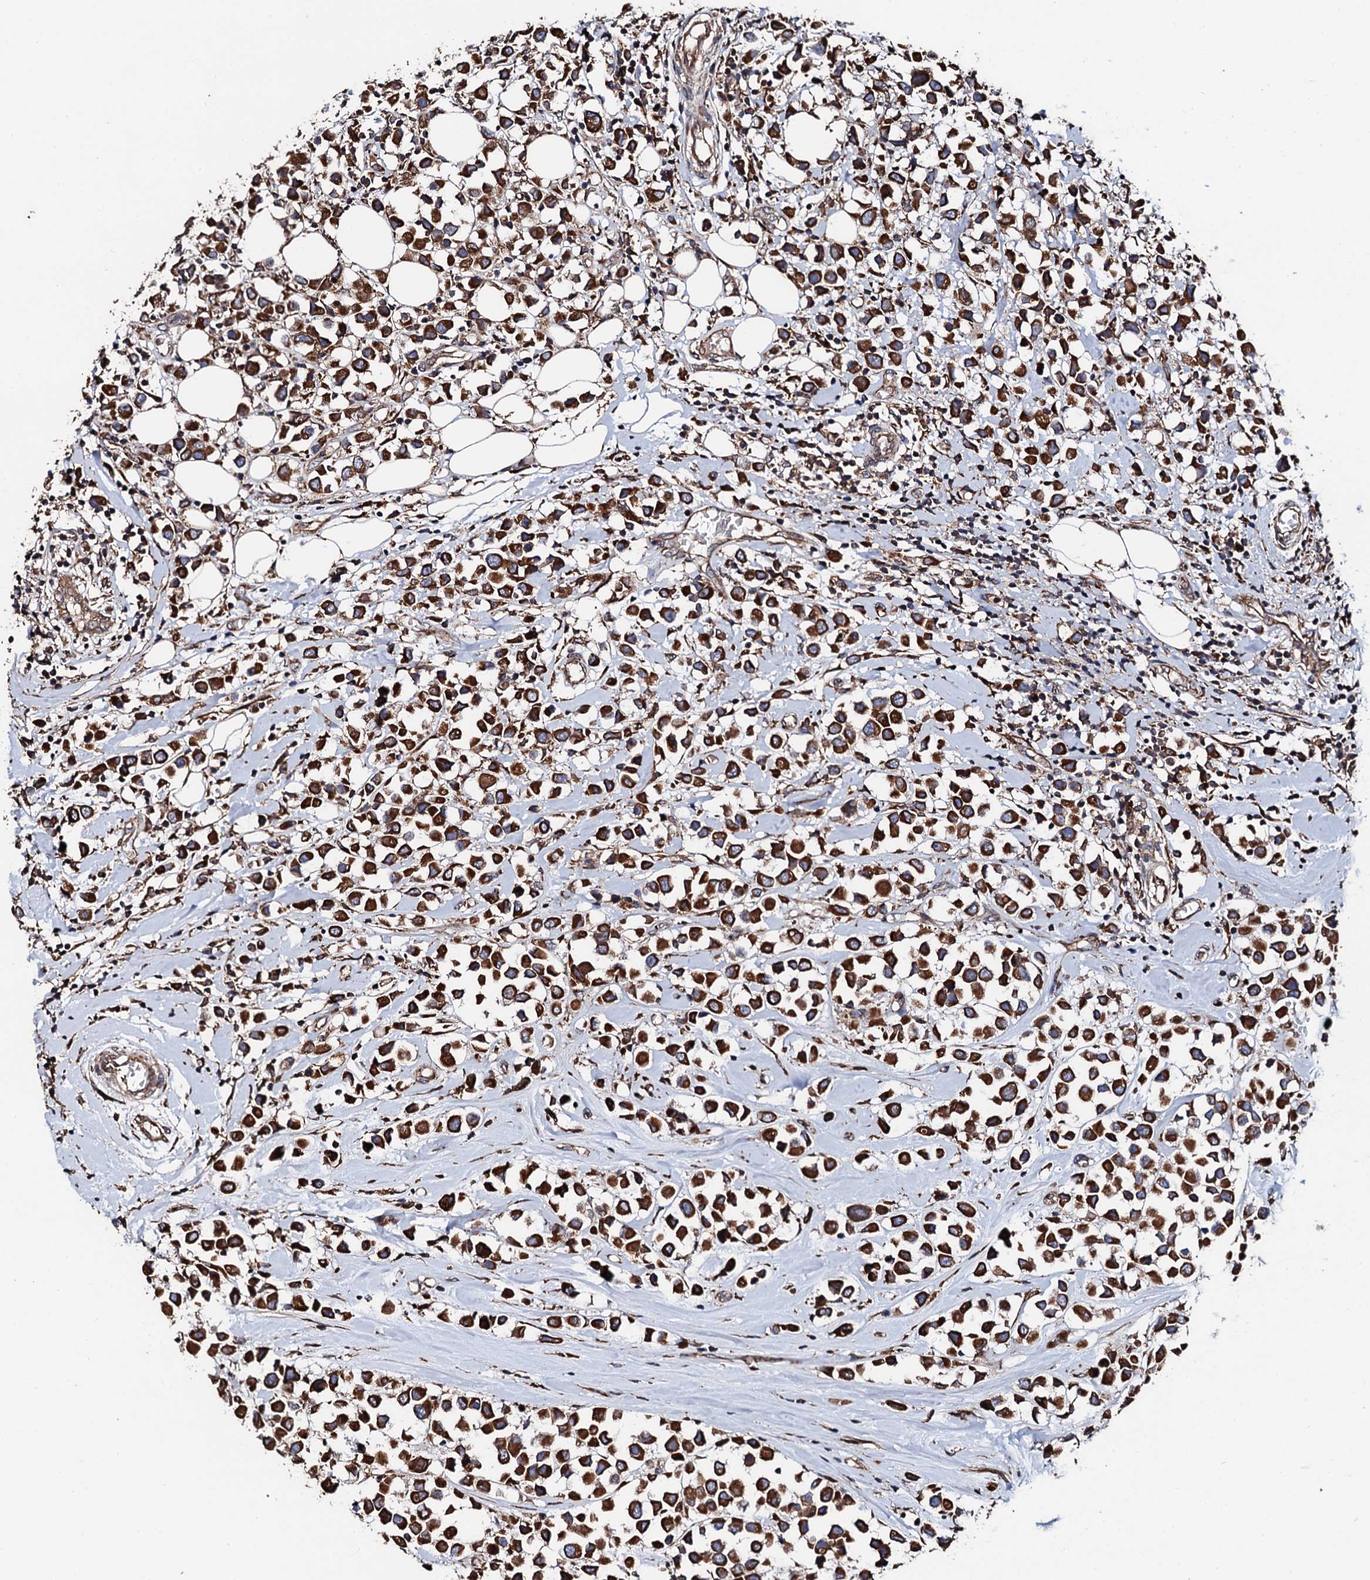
{"staining": {"intensity": "strong", "quantity": ">75%", "location": "cytoplasmic/membranous"}, "tissue": "breast cancer", "cell_type": "Tumor cells", "image_type": "cancer", "snomed": [{"axis": "morphology", "description": "Duct carcinoma"}, {"axis": "topography", "description": "Breast"}], "caption": "Immunohistochemical staining of human breast cancer shows high levels of strong cytoplasmic/membranous protein expression in about >75% of tumor cells. Using DAB (brown) and hematoxylin (blue) stains, captured at high magnification using brightfield microscopy.", "gene": "CKAP5", "patient": {"sex": "female", "age": 61}}